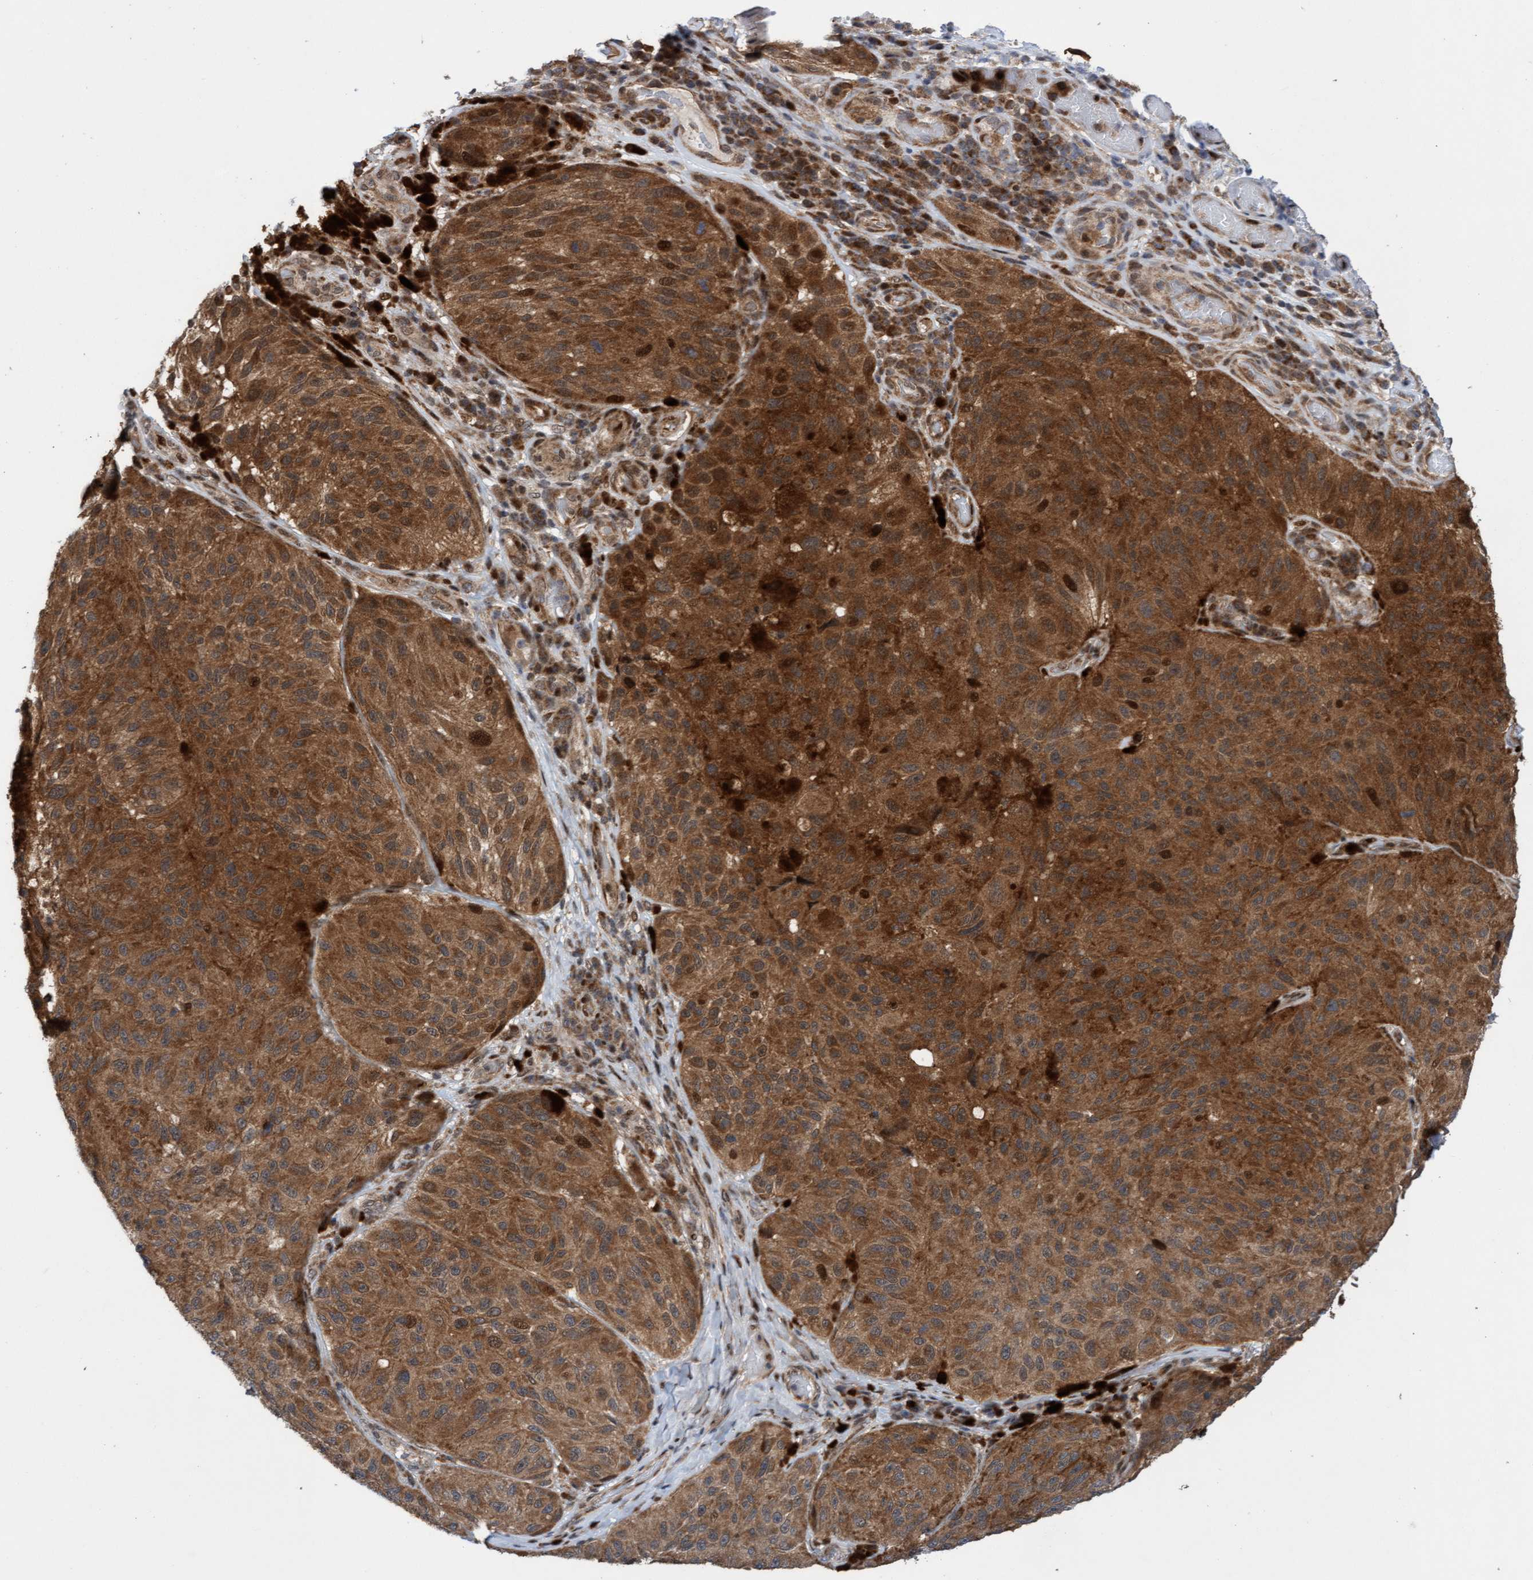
{"staining": {"intensity": "moderate", "quantity": ">75%", "location": "cytoplasmic/membranous"}, "tissue": "melanoma", "cell_type": "Tumor cells", "image_type": "cancer", "snomed": [{"axis": "morphology", "description": "Malignant melanoma, NOS"}, {"axis": "topography", "description": "Skin"}], "caption": "This photomicrograph exhibits immunohistochemistry staining of melanoma, with medium moderate cytoplasmic/membranous expression in approximately >75% of tumor cells.", "gene": "ITFG1", "patient": {"sex": "female", "age": 73}}